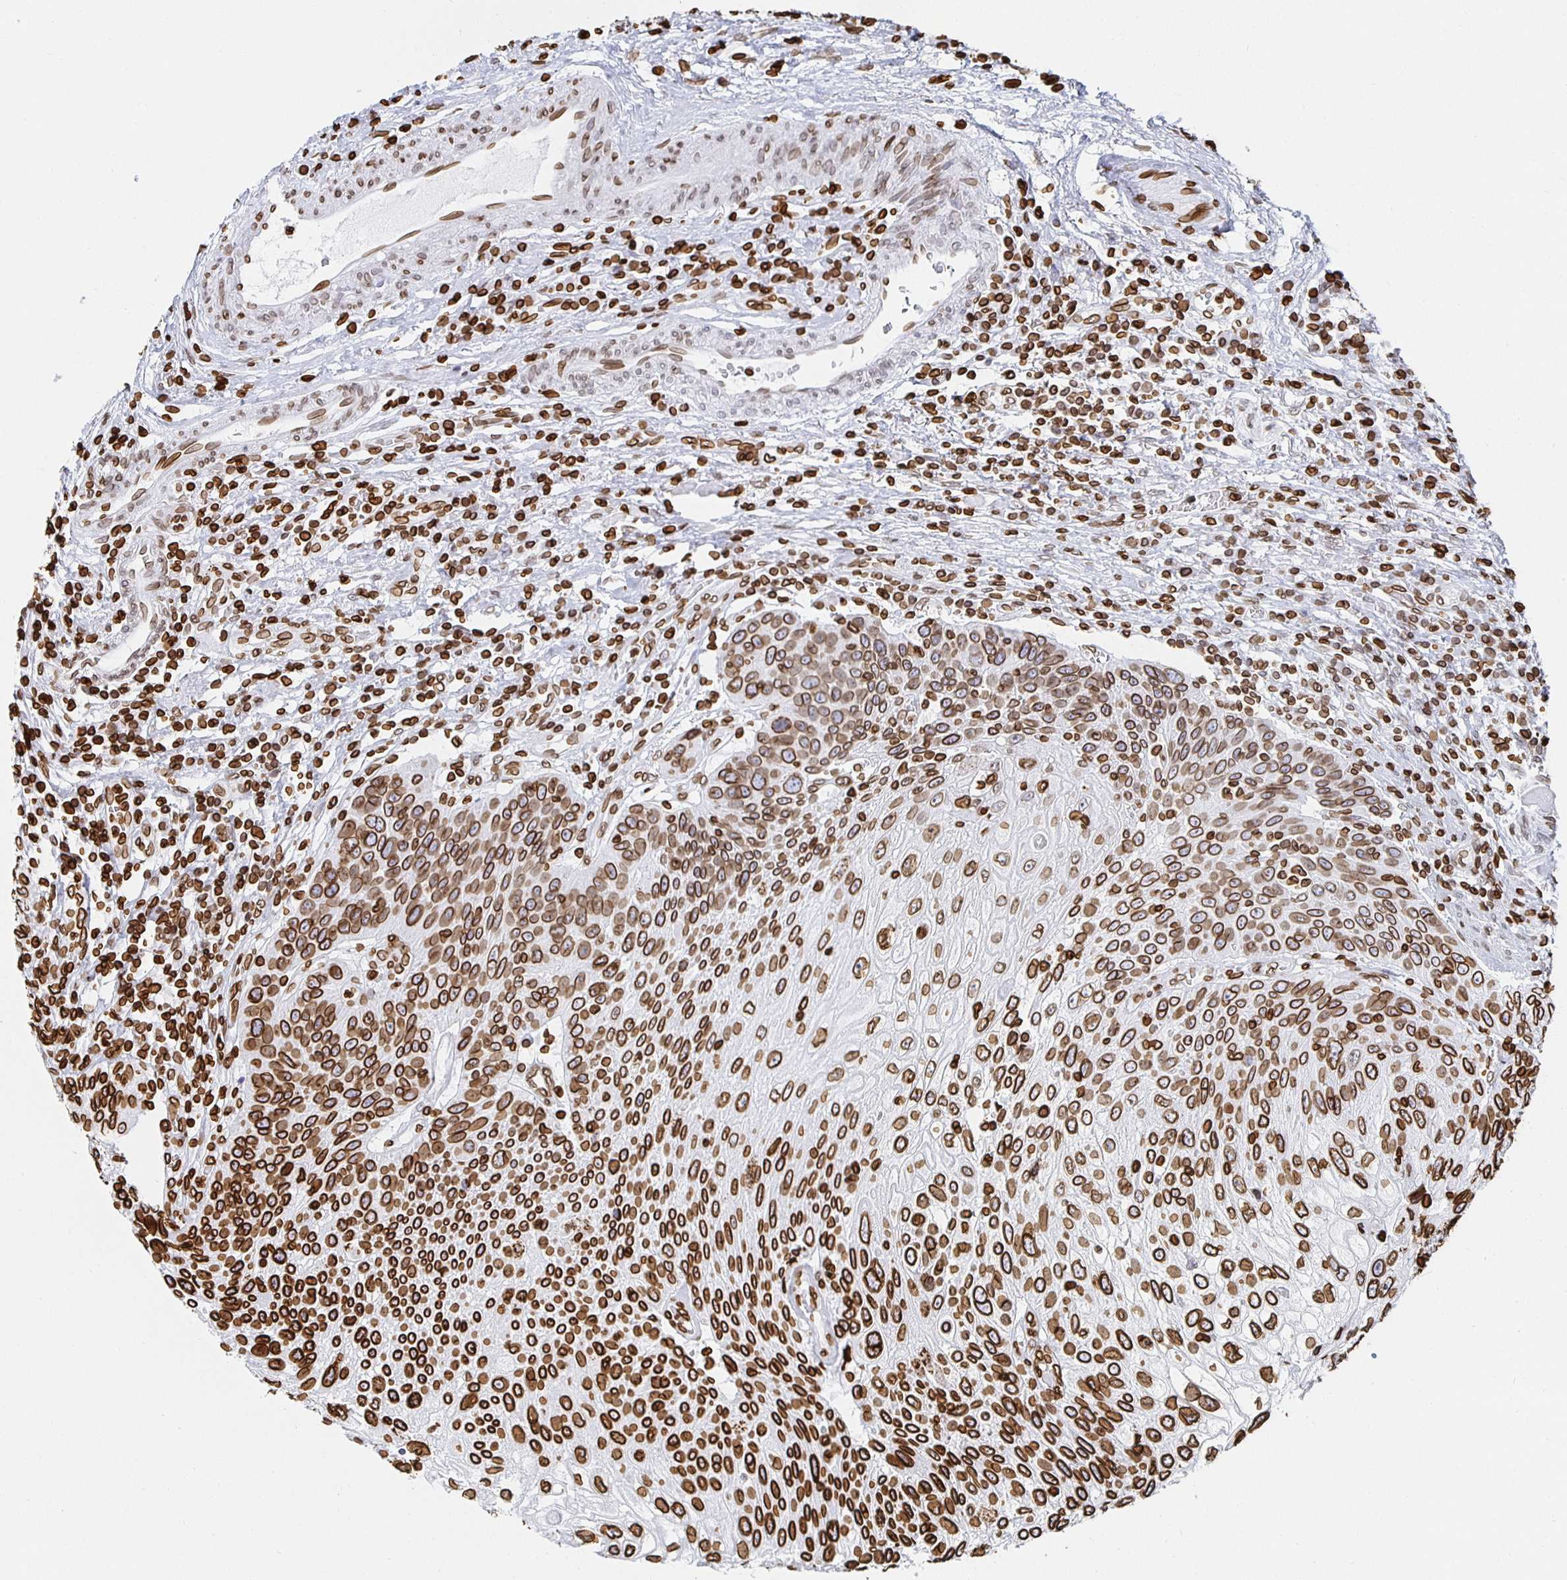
{"staining": {"intensity": "strong", "quantity": ">75%", "location": "cytoplasmic/membranous,nuclear"}, "tissue": "urothelial cancer", "cell_type": "Tumor cells", "image_type": "cancer", "snomed": [{"axis": "morphology", "description": "Urothelial carcinoma, High grade"}, {"axis": "topography", "description": "Urinary bladder"}], "caption": "Strong cytoplasmic/membranous and nuclear protein expression is present in about >75% of tumor cells in urothelial cancer. (DAB (3,3'-diaminobenzidine) IHC, brown staining for protein, blue staining for nuclei).", "gene": "LMNB1", "patient": {"sex": "female", "age": 70}}